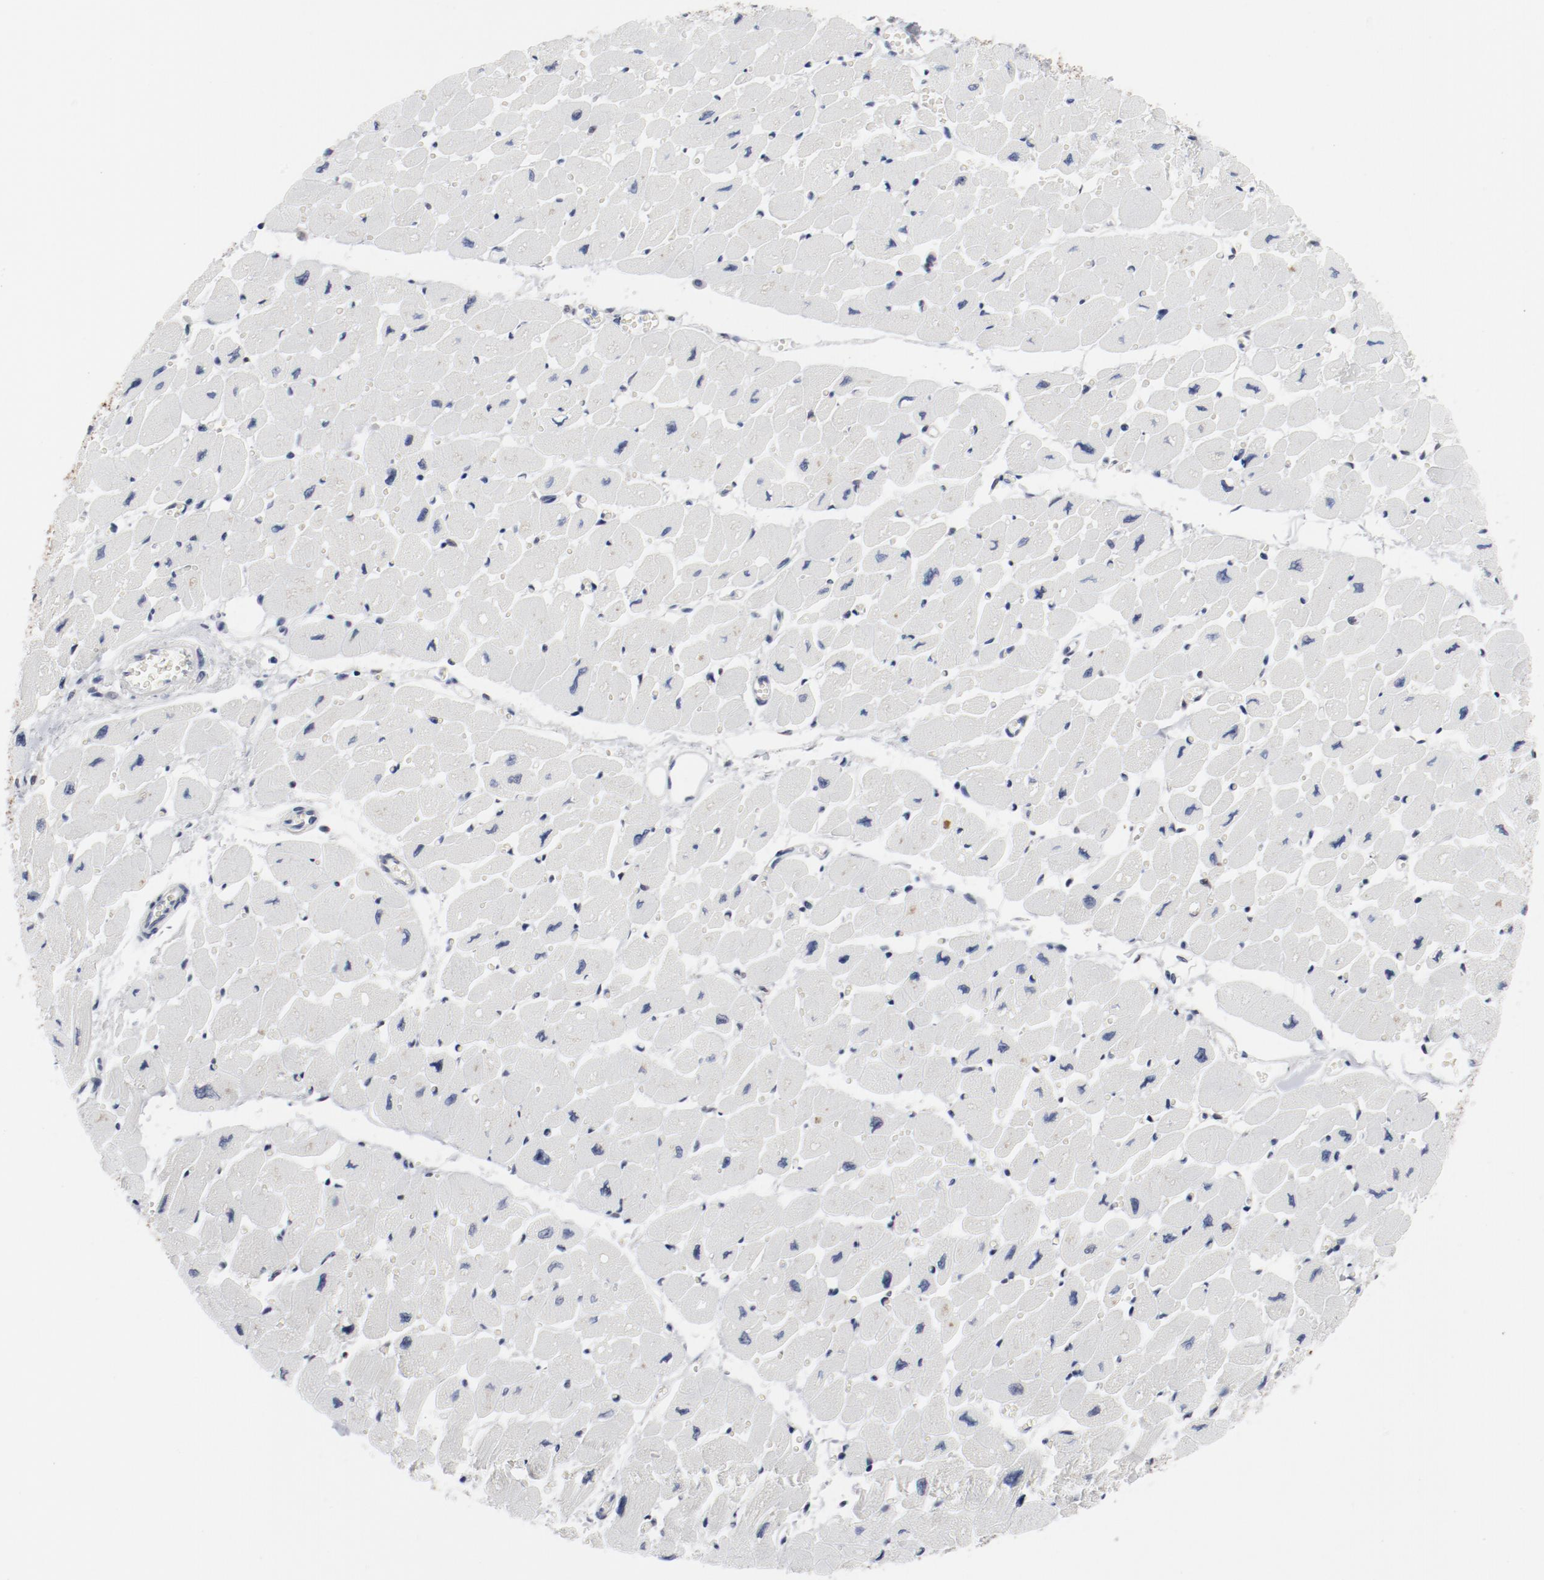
{"staining": {"intensity": "negative", "quantity": "none", "location": "none"}, "tissue": "heart muscle", "cell_type": "Cardiomyocytes", "image_type": "normal", "snomed": [{"axis": "morphology", "description": "Normal tissue, NOS"}, {"axis": "topography", "description": "Heart"}], "caption": "Cardiomyocytes are negative for brown protein staining in unremarkable heart muscle. The staining is performed using DAB (3,3'-diaminobenzidine) brown chromogen with nuclei counter-stained in using hematoxylin.", "gene": "ARNT", "patient": {"sex": "female", "age": 54}}